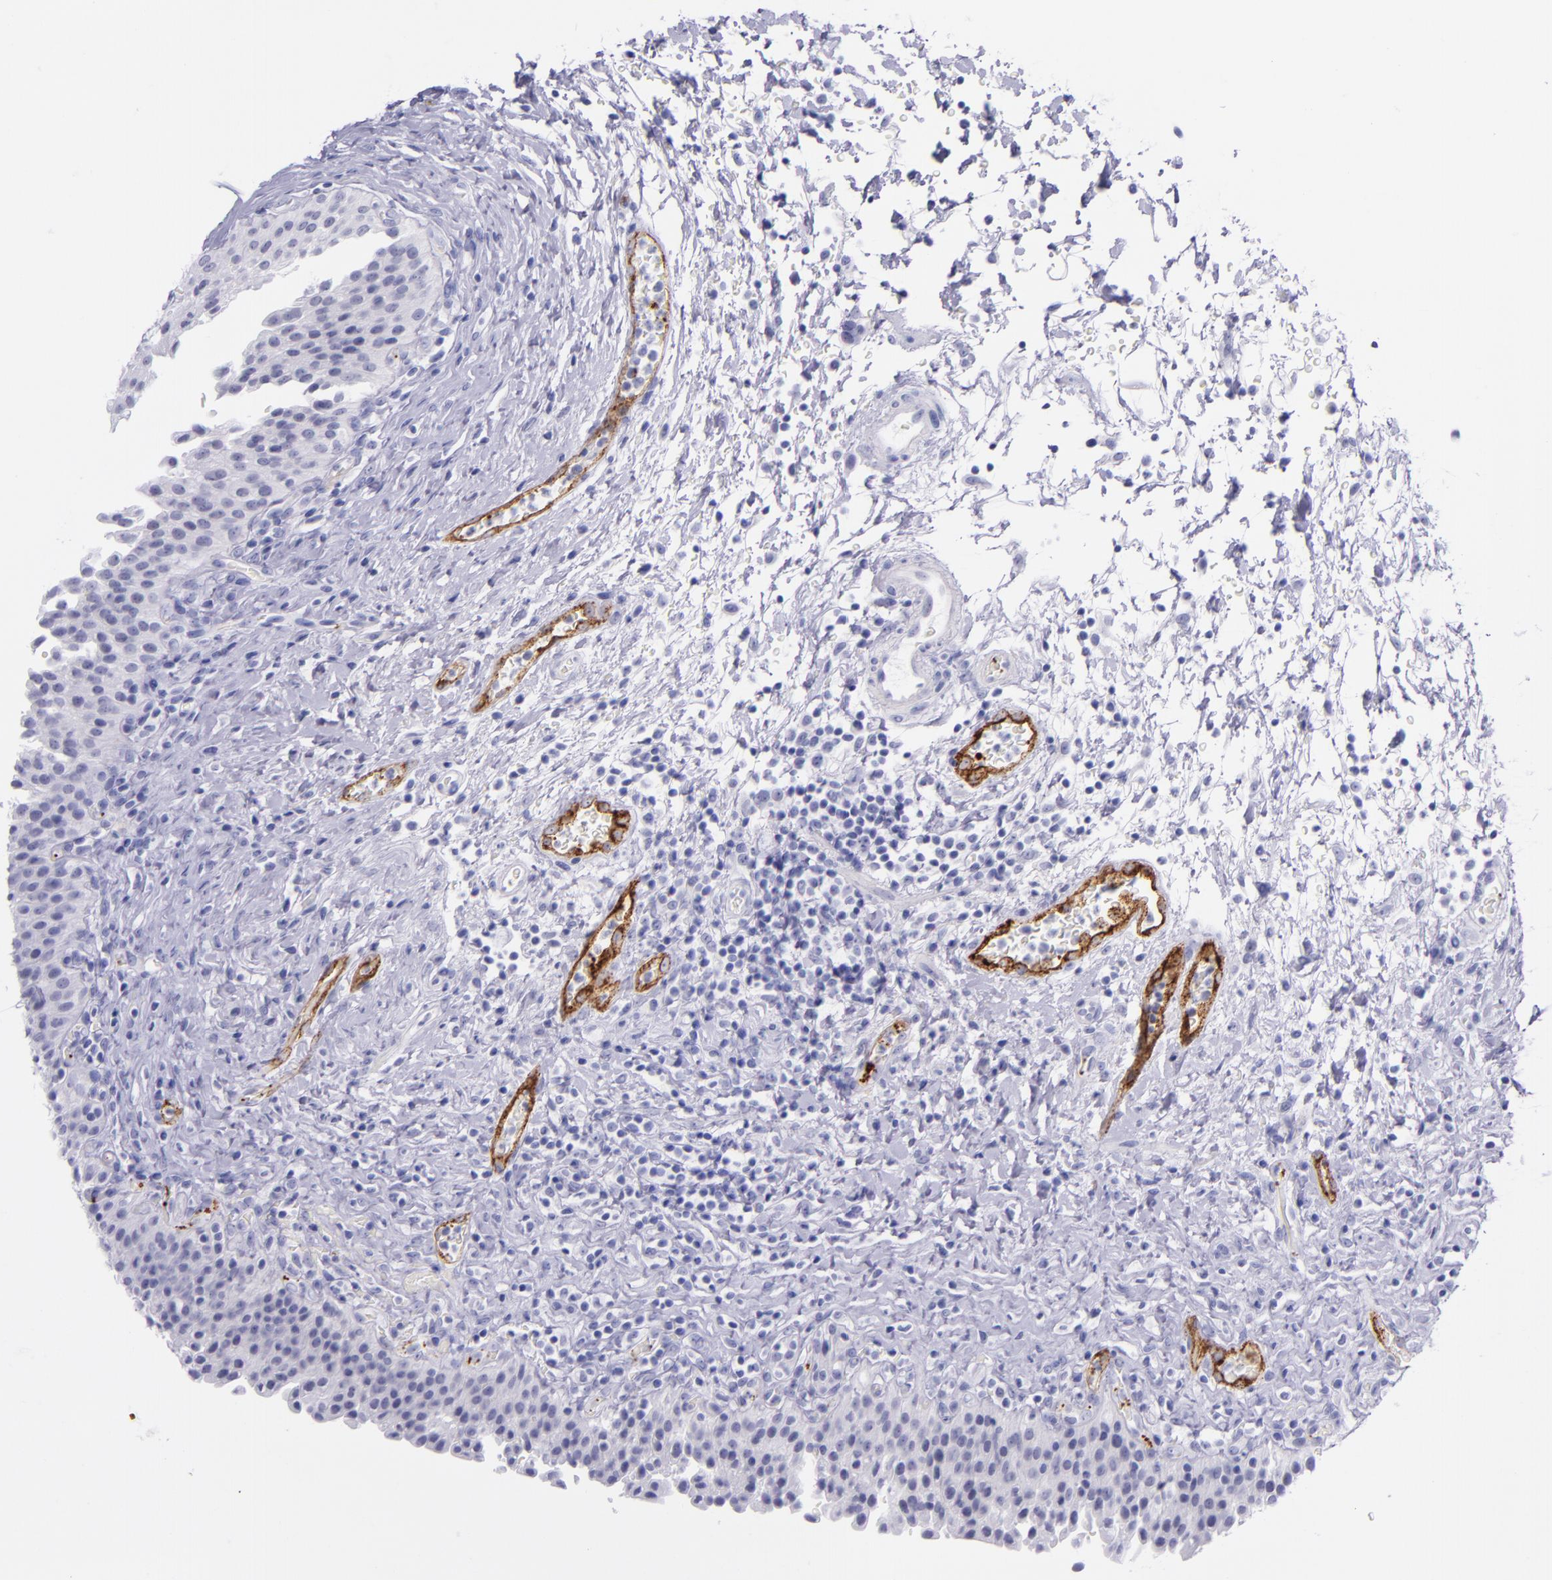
{"staining": {"intensity": "negative", "quantity": "none", "location": "none"}, "tissue": "urinary bladder", "cell_type": "Urothelial cells", "image_type": "normal", "snomed": [{"axis": "morphology", "description": "Normal tissue, NOS"}, {"axis": "topography", "description": "Urinary bladder"}], "caption": "The histopathology image reveals no staining of urothelial cells in unremarkable urinary bladder. The staining was performed using DAB (3,3'-diaminobenzidine) to visualize the protein expression in brown, while the nuclei were stained in blue with hematoxylin (Magnification: 20x).", "gene": "SELE", "patient": {"sex": "male", "age": 51}}